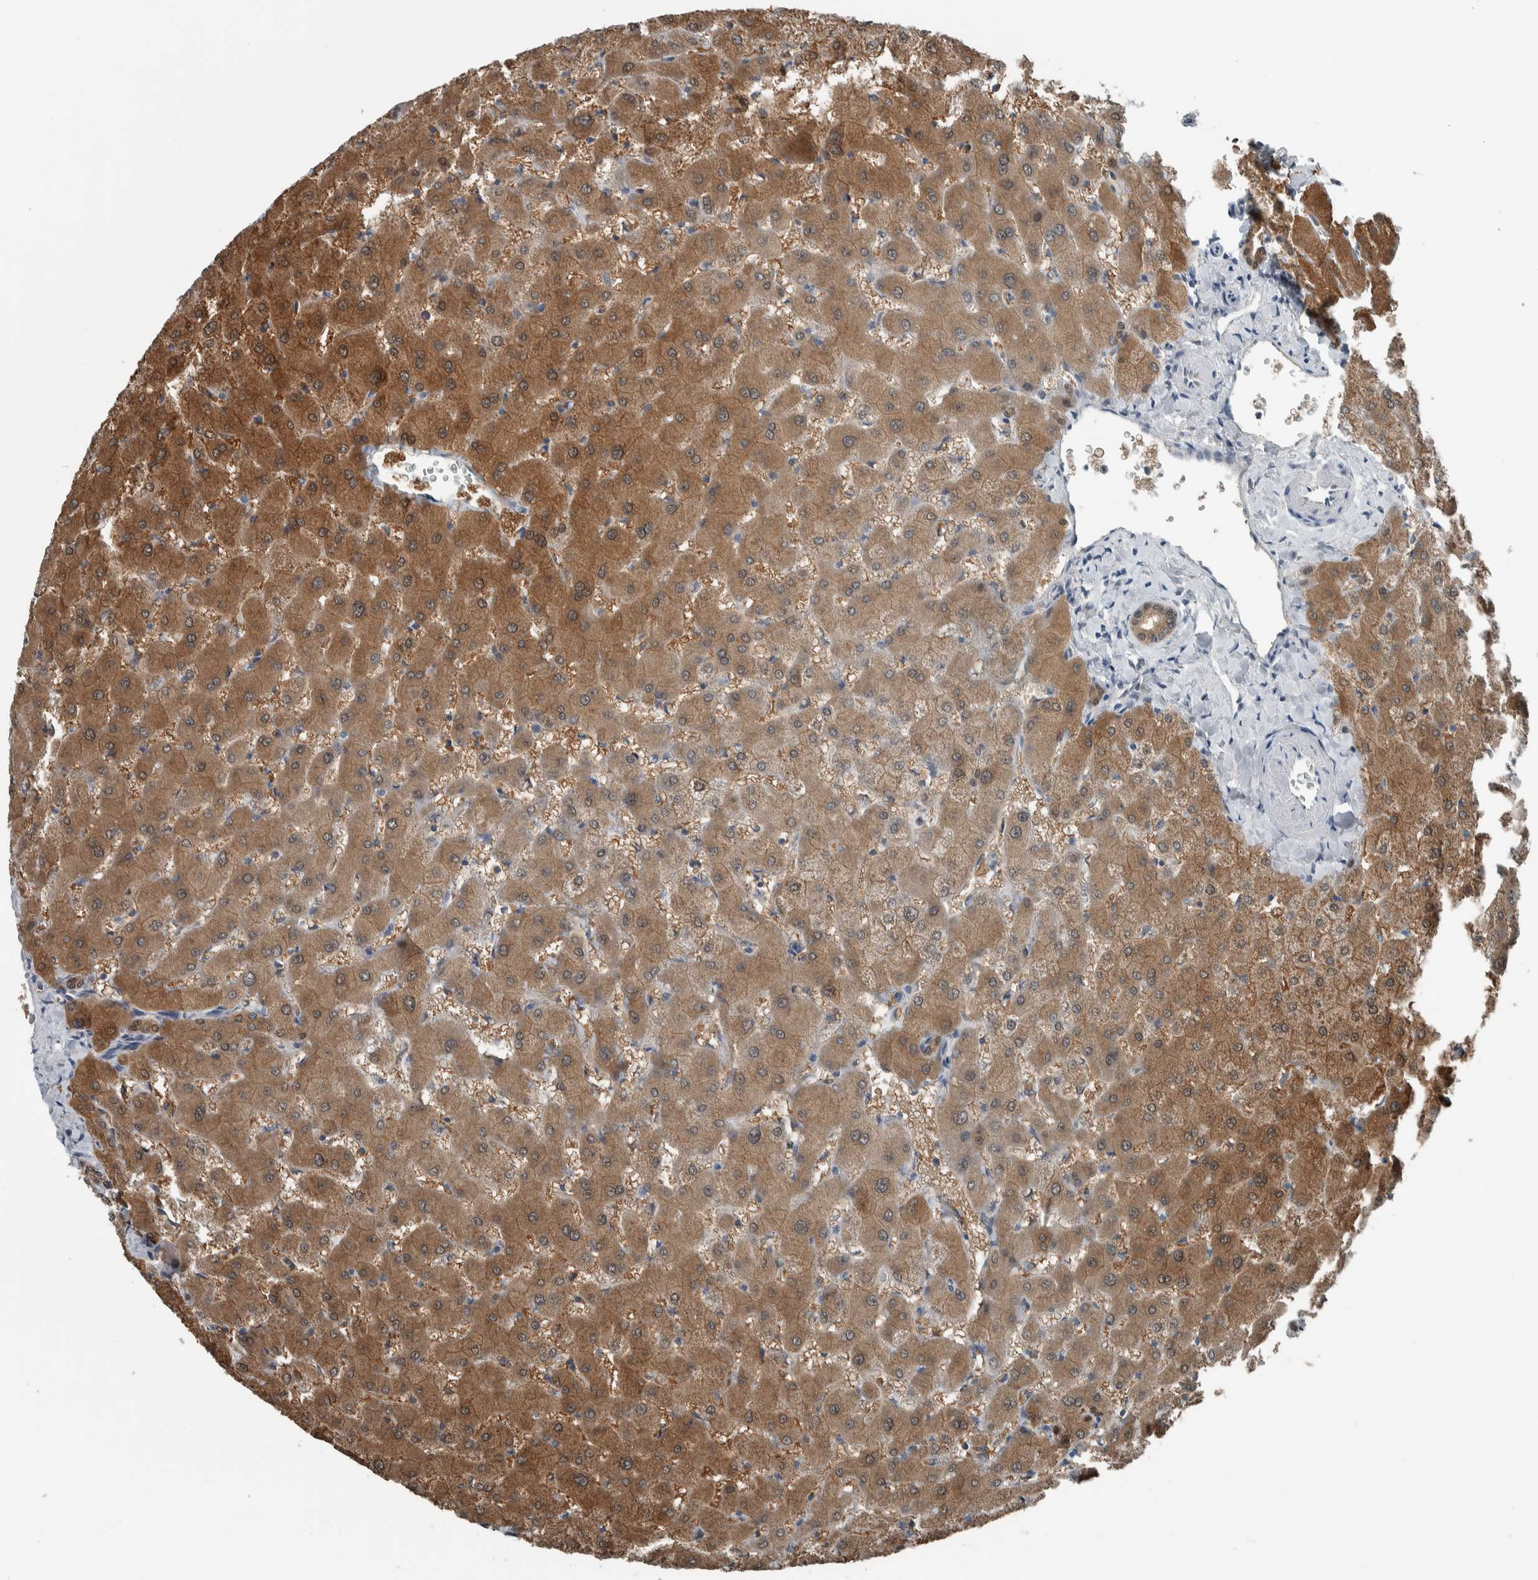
{"staining": {"intensity": "moderate", "quantity": ">75%", "location": "cytoplasmic/membranous"}, "tissue": "liver", "cell_type": "Cholangiocytes", "image_type": "normal", "snomed": [{"axis": "morphology", "description": "Normal tissue, NOS"}, {"axis": "topography", "description": "Liver"}], "caption": "Protein expression analysis of unremarkable liver reveals moderate cytoplasmic/membranous expression in about >75% of cholangiocytes. The staining was performed using DAB (3,3'-diaminobenzidine) to visualize the protein expression in brown, while the nuclei were stained in blue with hematoxylin (Magnification: 20x).", "gene": "ALAD", "patient": {"sex": "female", "age": 63}}